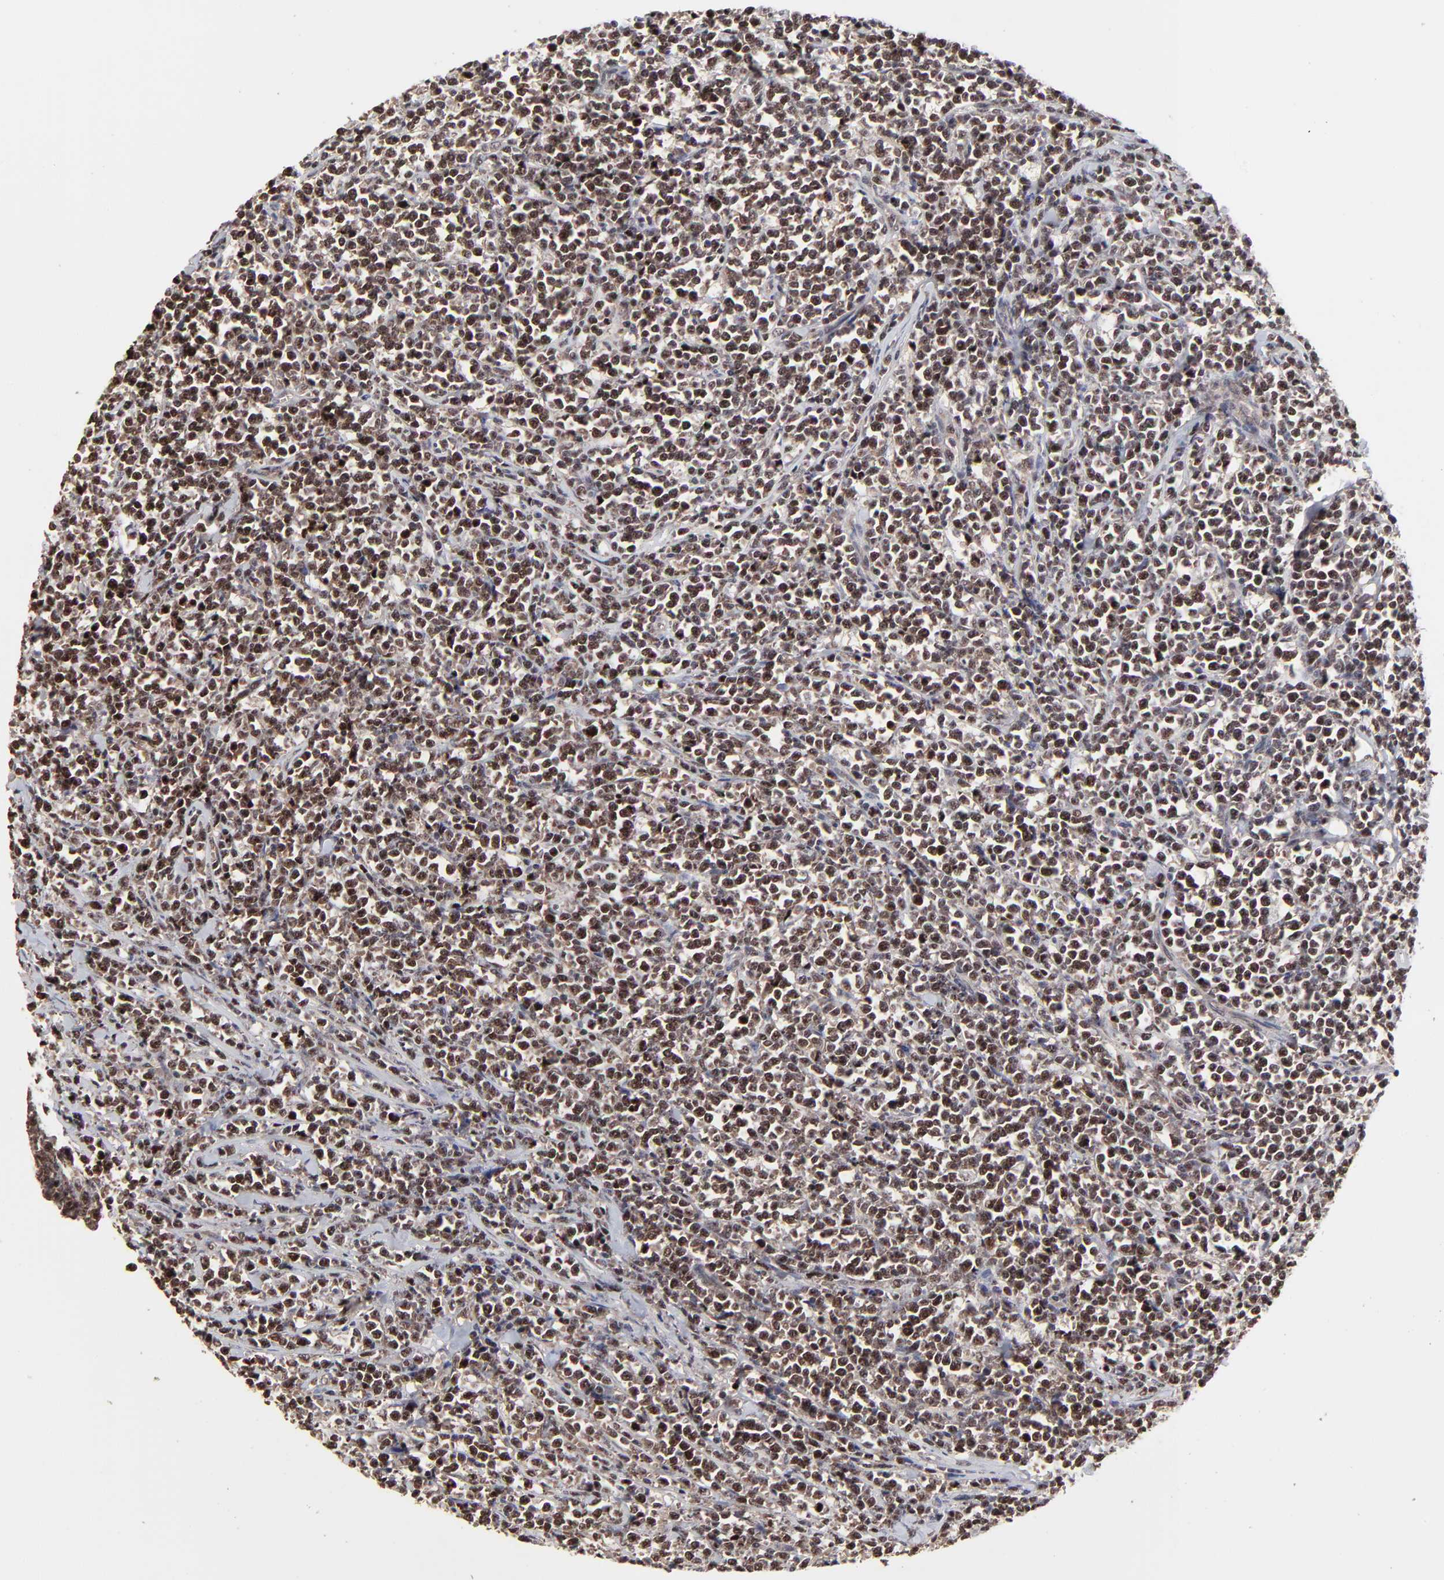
{"staining": {"intensity": "negative", "quantity": "none", "location": "none"}, "tissue": "lymphoma", "cell_type": "Tumor cells", "image_type": "cancer", "snomed": [{"axis": "morphology", "description": "Malignant lymphoma, non-Hodgkin's type, High grade"}, {"axis": "topography", "description": "Small intestine"}, {"axis": "topography", "description": "Colon"}], "caption": "Tumor cells show no significant protein staining in lymphoma.", "gene": "FRMD8", "patient": {"sex": "male", "age": 8}}